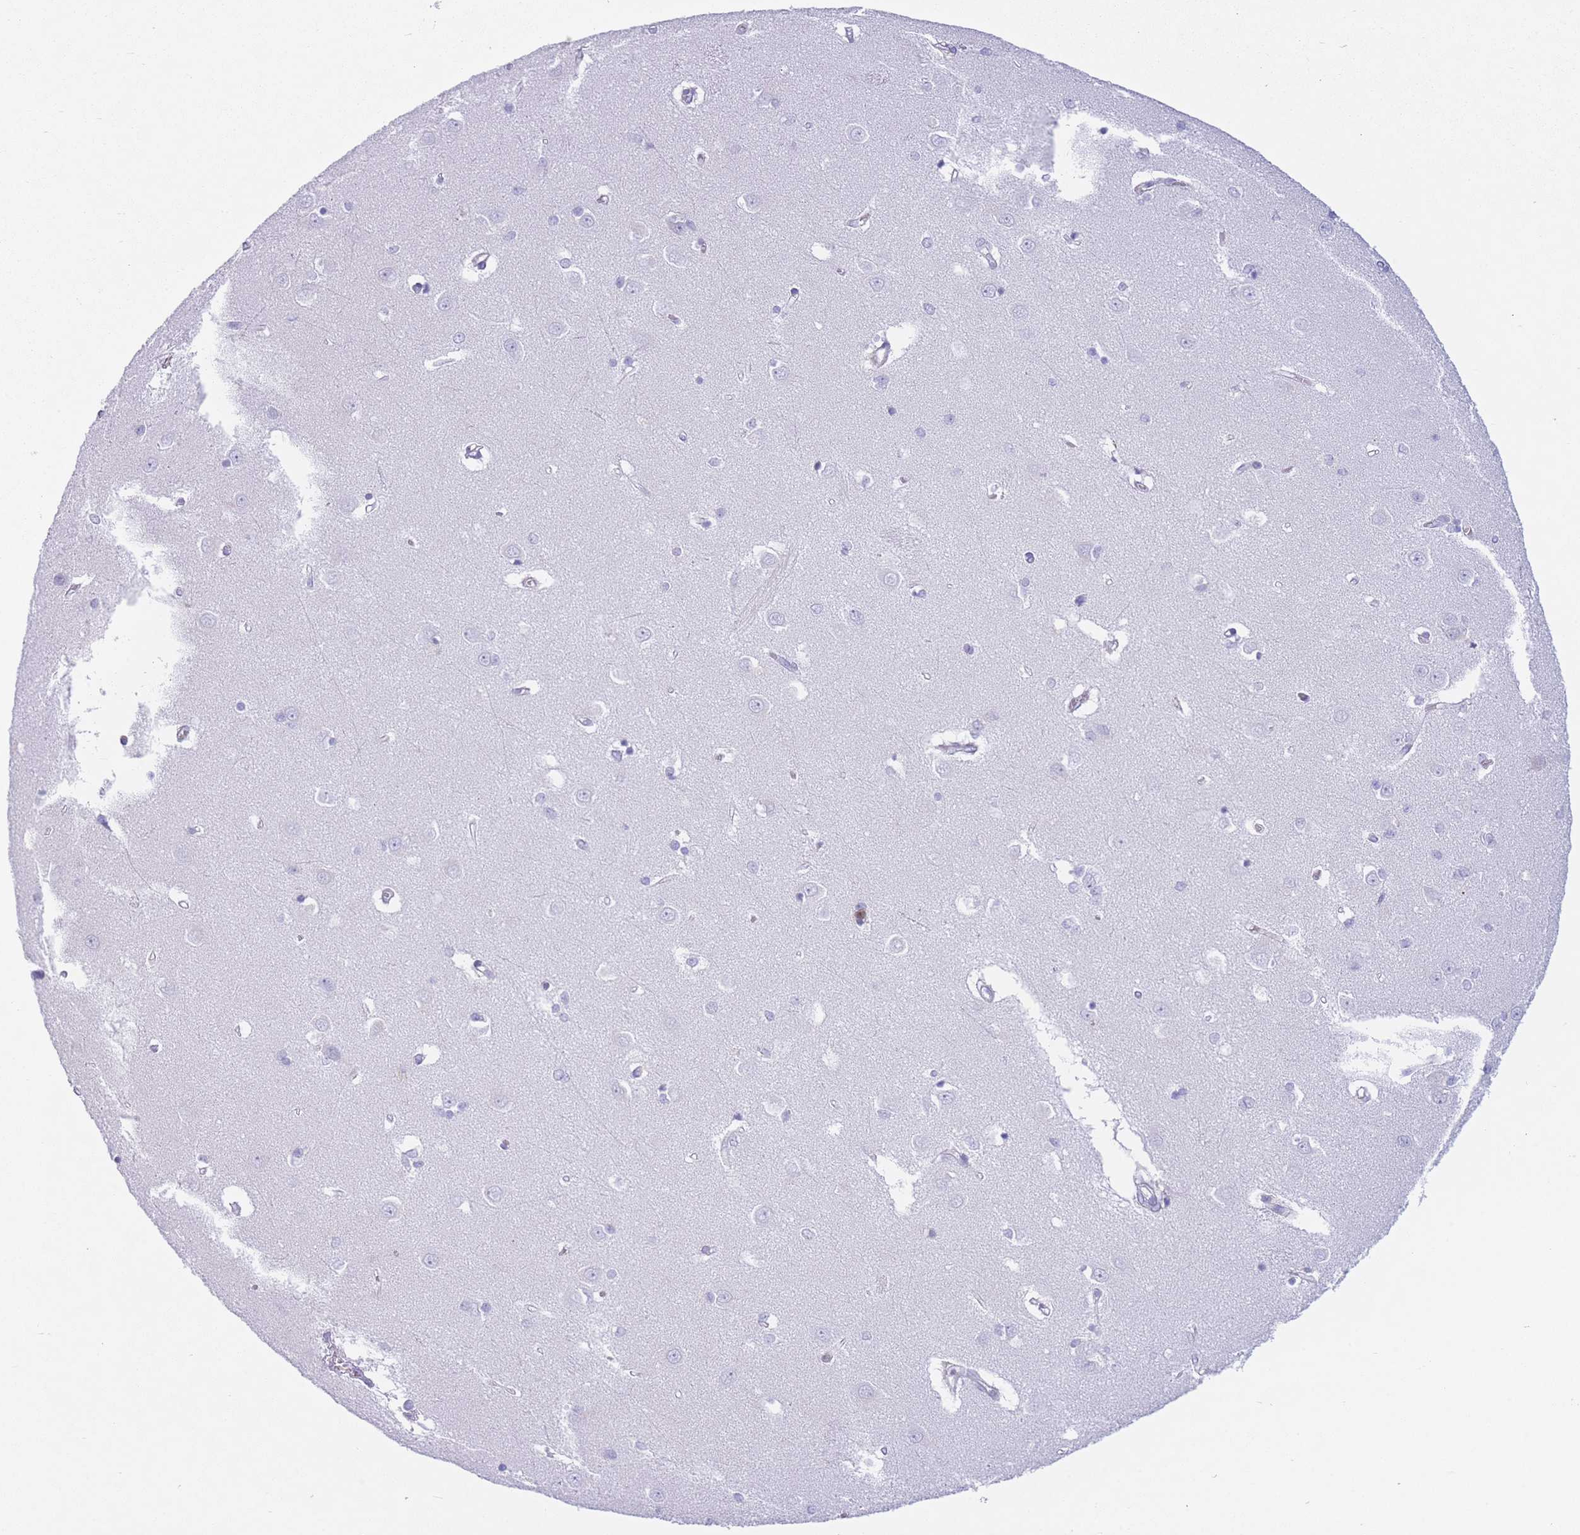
{"staining": {"intensity": "negative", "quantity": "none", "location": "none"}, "tissue": "caudate", "cell_type": "Glial cells", "image_type": "normal", "snomed": [{"axis": "morphology", "description": "Normal tissue, NOS"}, {"axis": "topography", "description": "Lateral ventricle wall"}], "caption": "IHC micrograph of normal caudate: caudate stained with DAB exhibits no significant protein expression in glial cells. (DAB (3,3'-diaminobenzidine) IHC, high magnification).", "gene": "PLBD1", "patient": {"sex": "male", "age": 37}}